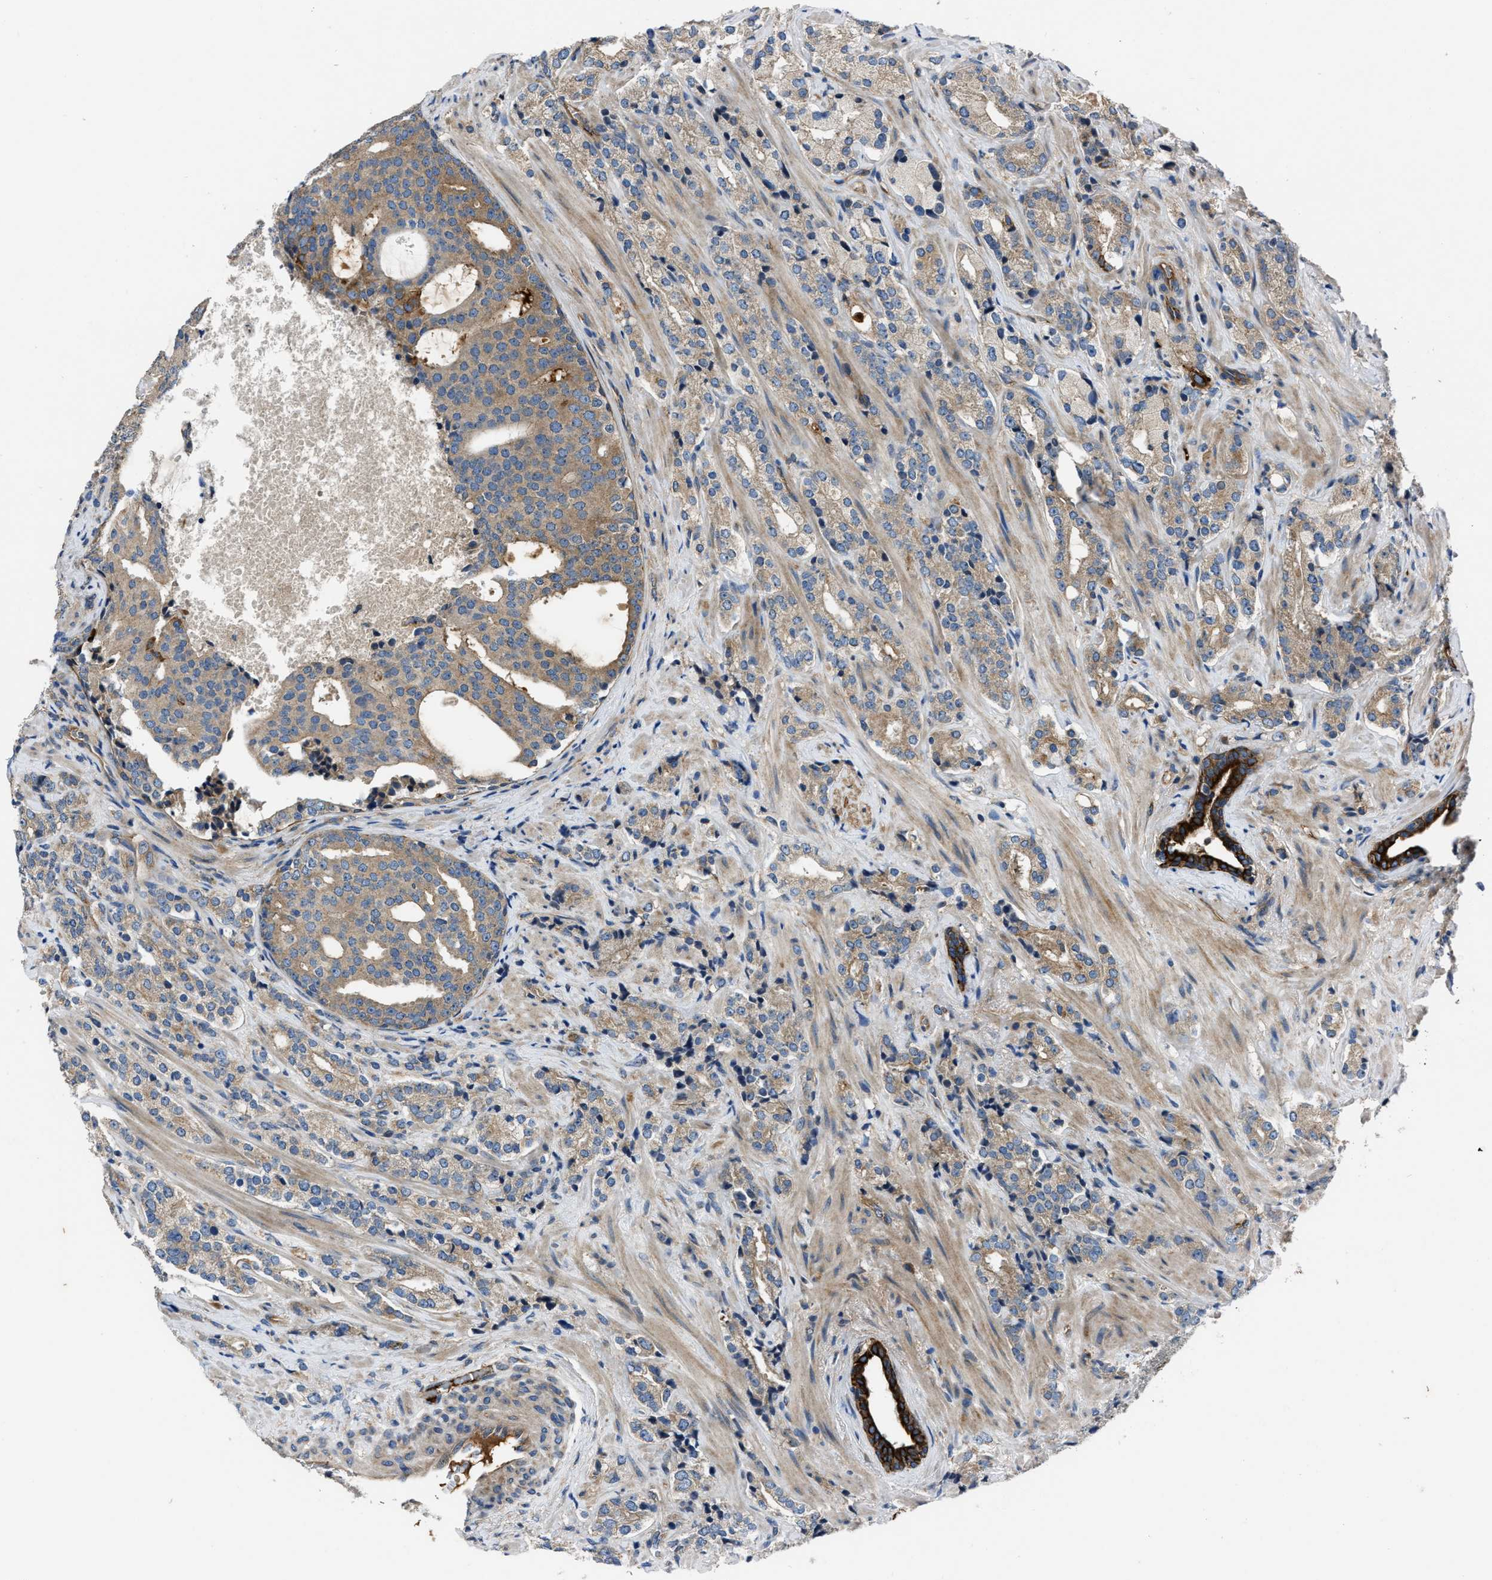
{"staining": {"intensity": "weak", "quantity": "<25%", "location": "cytoplasmic/membranous"}, "tissue": "prostate cancer", "cell_type": "Tumor cells", "image_type": "cancer", "snomed": [{"axis": "morphology", "description": "Adenocarcinoma, High grade"}, {"axis": "topography", "description": "Prostate"}], "caption": "Immunohistochemistry histopathology image of neoplastic tissue: prostate cancer (high-grade adenocarcinoma) stained with DAB shows no significant protein expression in tumor cells.", "gene": "ERC1", "patient": {"sex": "male", "age": 71}}